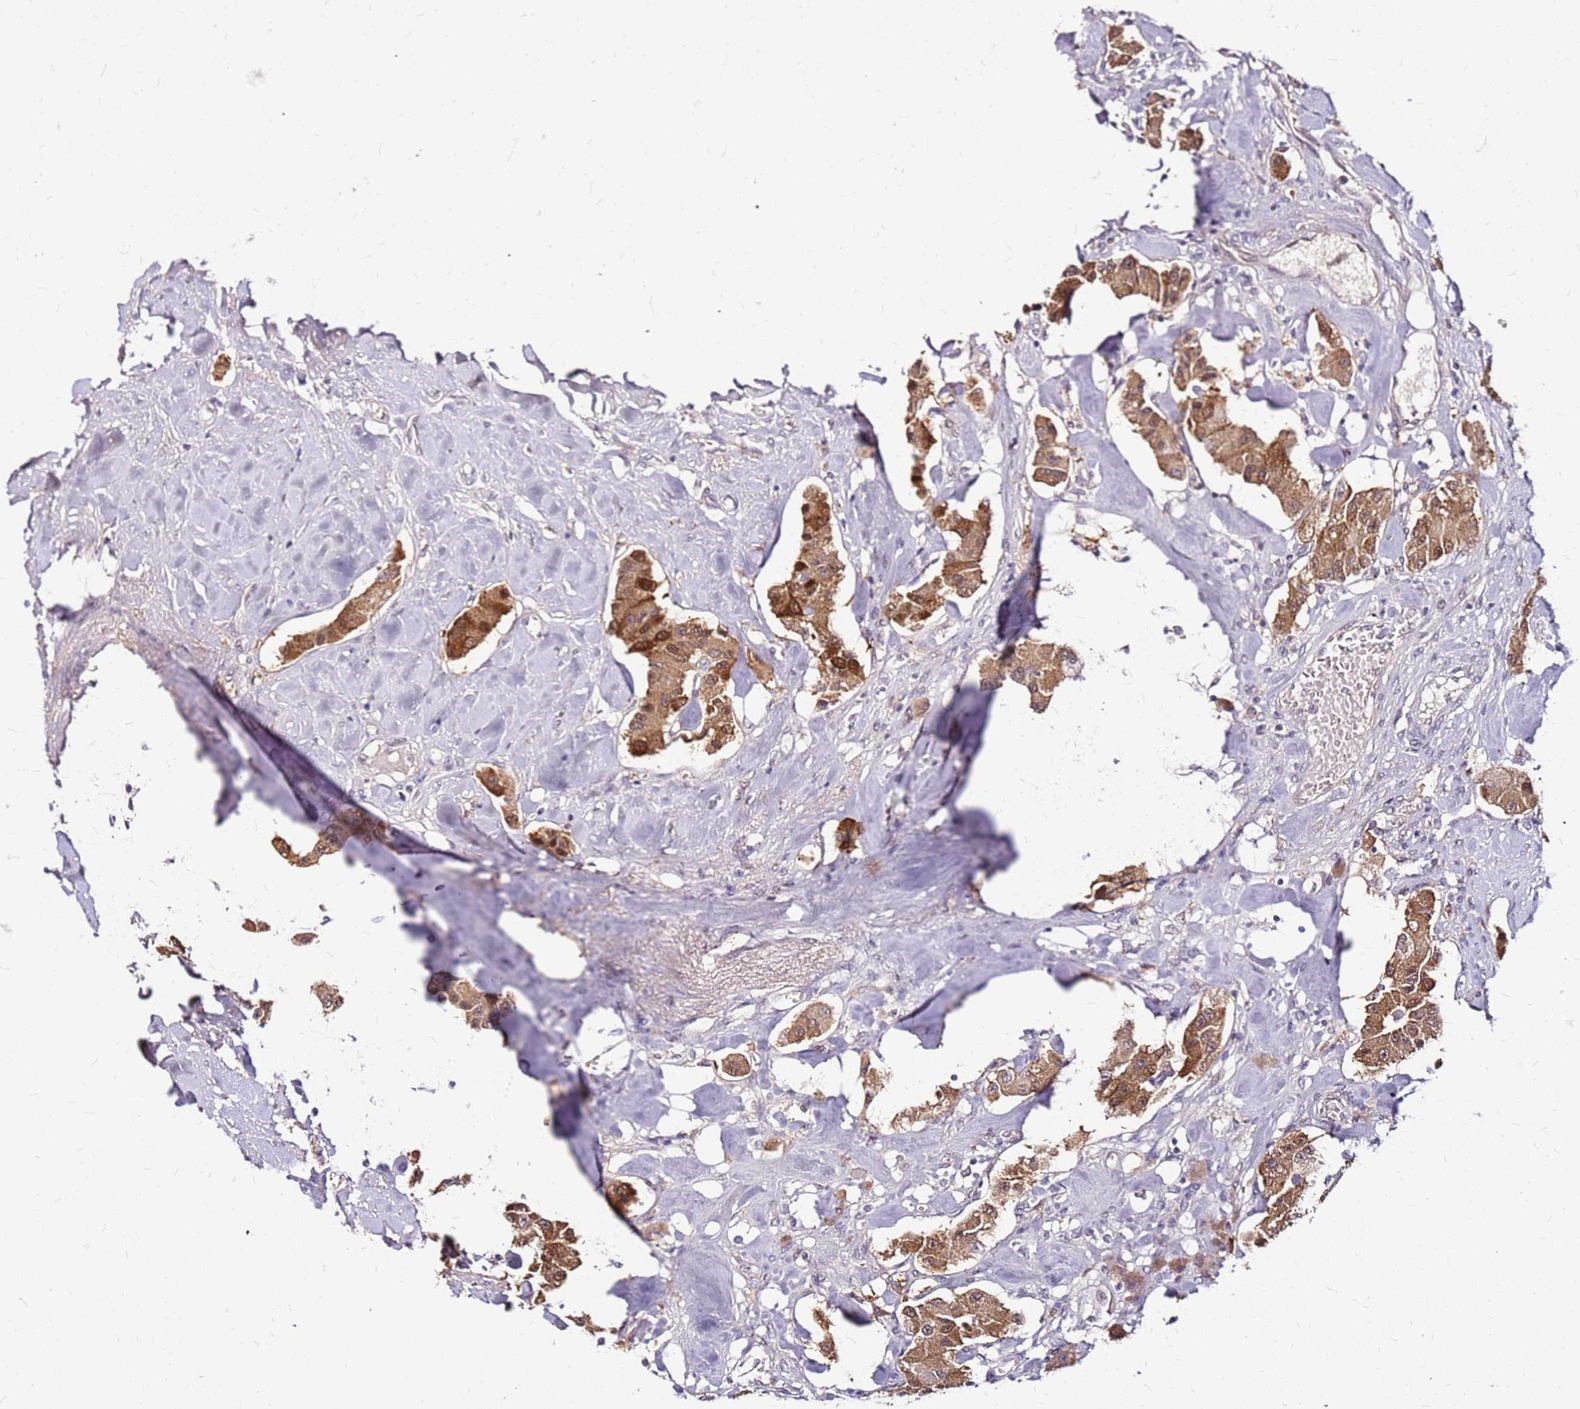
{"staining": {"intensity": "strong", "quantity": ">75%", "location": "cytoplasmic/membranous,nuclear"}, "tissue": "carcinoid", "cell_type": "Tumor cells", "image_type": "cancer", "snomed": [{"axis": "morphology", "description": "Carcinoid, malignant, NOS"}, {"axis": "topography", "description": "Pancreas"}], "caption": "A histopathology image showing strong cytoplasmic/membranous and nuclear staining in about >75% of tumor cells in malignant carcinoid, as visualized by brown immunohistochemical staining.", "gene": "ALDH1A3", "patient": {"sex": "male", "age": 41}}